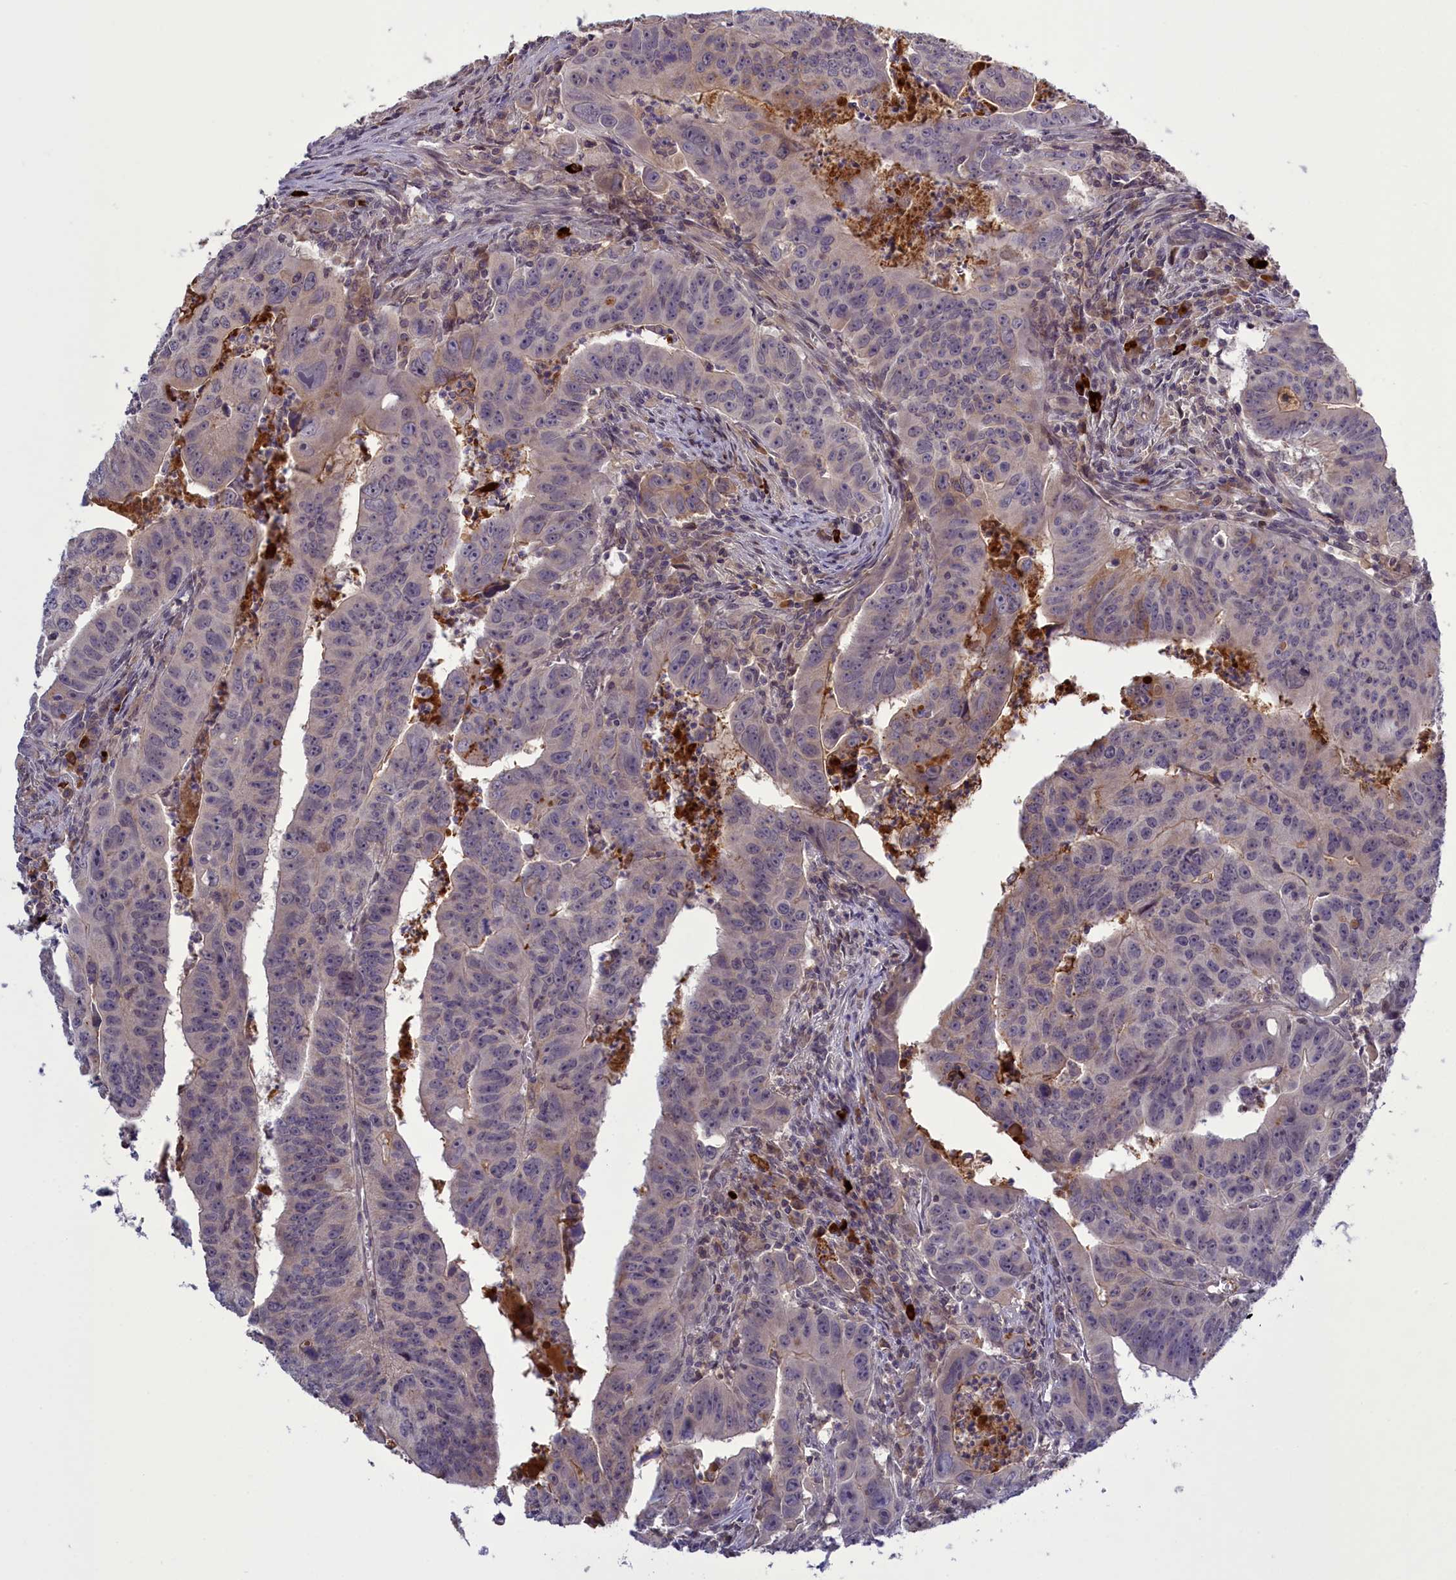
{"staining": {"intensity": "negative", "quantity": "none", "location": "none"}, "tissue": "colorectal cancer", "cell_type": "Tumor cells", "image_type": "cancer", "snomed": [{"axis": "morphology", "description": "Adenocarcinoma, NOS"}, {"axis": "topography", "description": "Rectum"}], "caption": "Photomicrograph shows no protein expression in tumor cells of adenocarcinoma (colorectal) tissue.", "gene": "RRAD", "patient": {"sex": "male", "age": 69}}